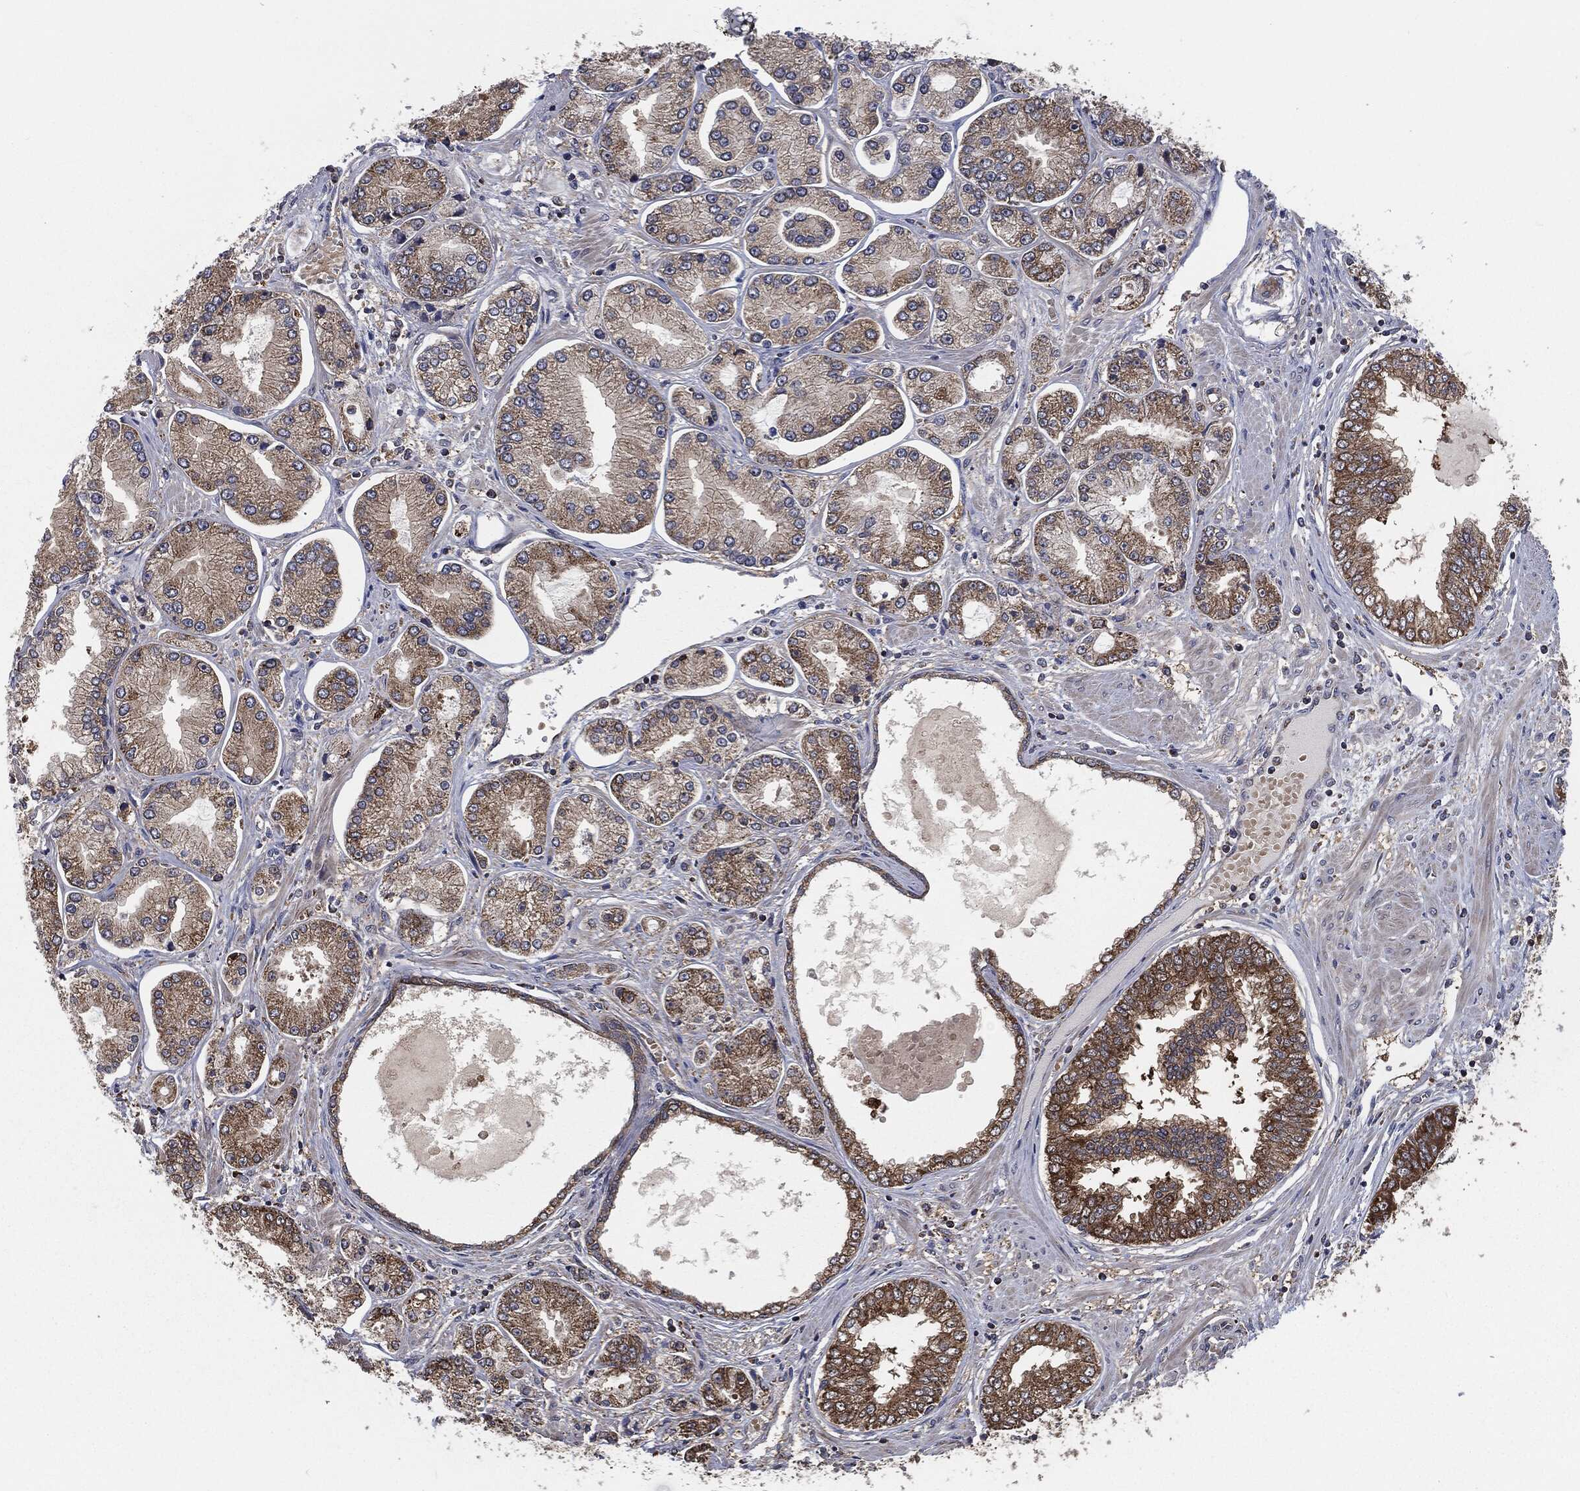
{"staining": {"intensity": "moderate", "quantity": ">75%", "location": "cytoplasmic/membranous"}, "tissue": "prostate cancer", "cell_type": "Tumor cells", "image_type": "cancer", "snomed": [{"axis": "morphology", "description": "Adenocarcinoma, Low grade"}, {"axis": "topography", "description": "Prostate"}], "caption": "Protein positivity by immunohistochemistry shows moderate cytoplasmic/membranous expression in approximately >75% of tumor cells in prostate cancer (adenocarcinoma (low-grade)). Nuclei are stained in blue.", "gene": "PRDX4", "patient": {"sex": "male", "age": 72}}